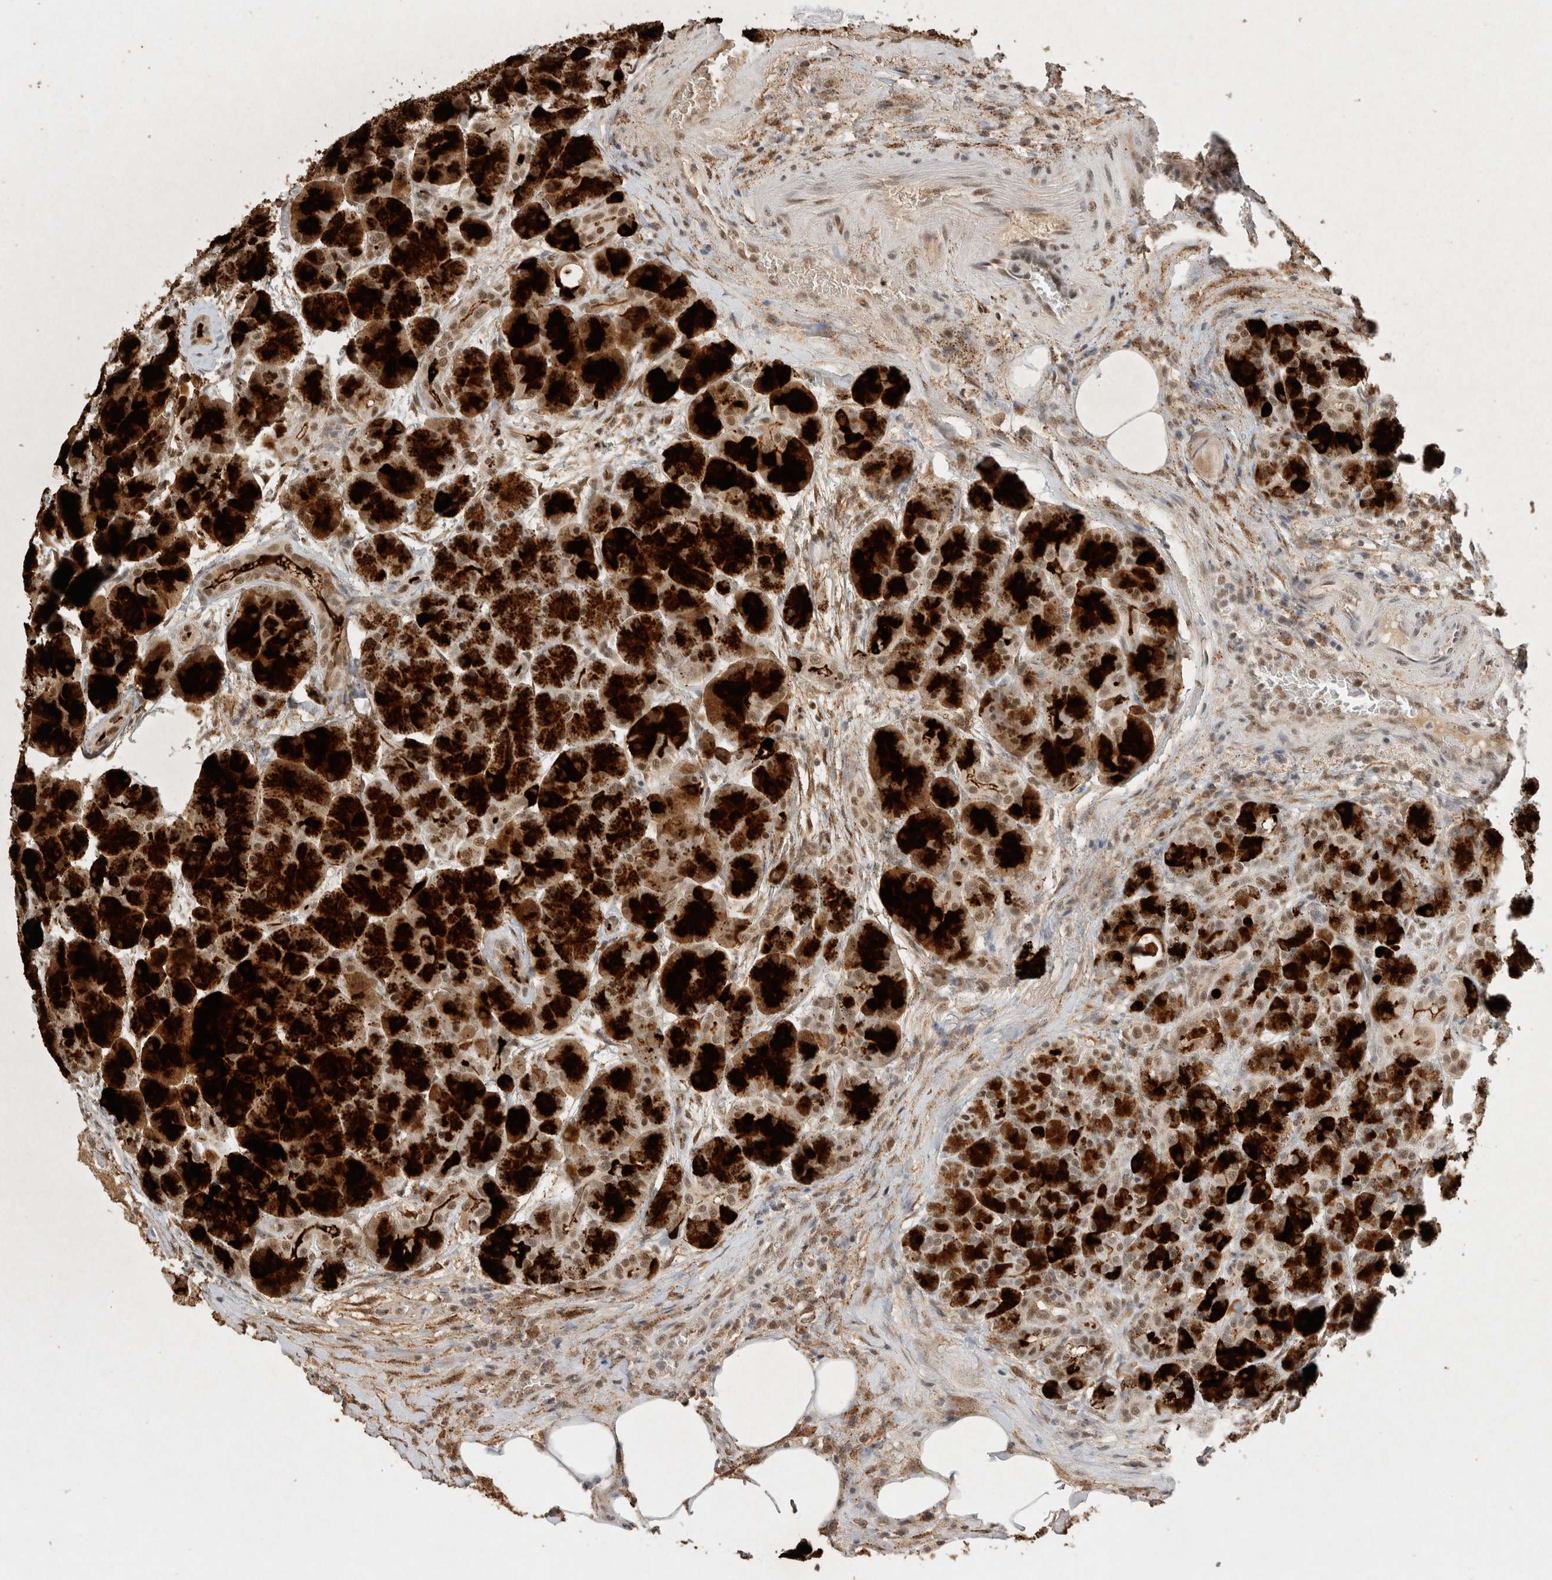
{"staining": {"intensity": "strong", "quantity": ">75%", "location": "cytoplasmic/membranous,nuclear"}, "tissue": "pancreas", "cell_type": "Exocrine glandular cells", "image_type": "normal", "snomed": [{"axis": "morphology", "description": "Normal tissue, NOS"}, {"axis": "topography", "description": "Pancreas"}], "caption": "Protein staining by immunohistochemistry (IHC) exhibits strong cytoplasmic/membranous,nuclear expression in approximately >75% of exocrine glandular cells in benign pancreas. (brown staining indicates protein expression, while blue staining denotes nuclei).", "gene": "DDX42", "patient": {"sex": "male", "age": 63}}